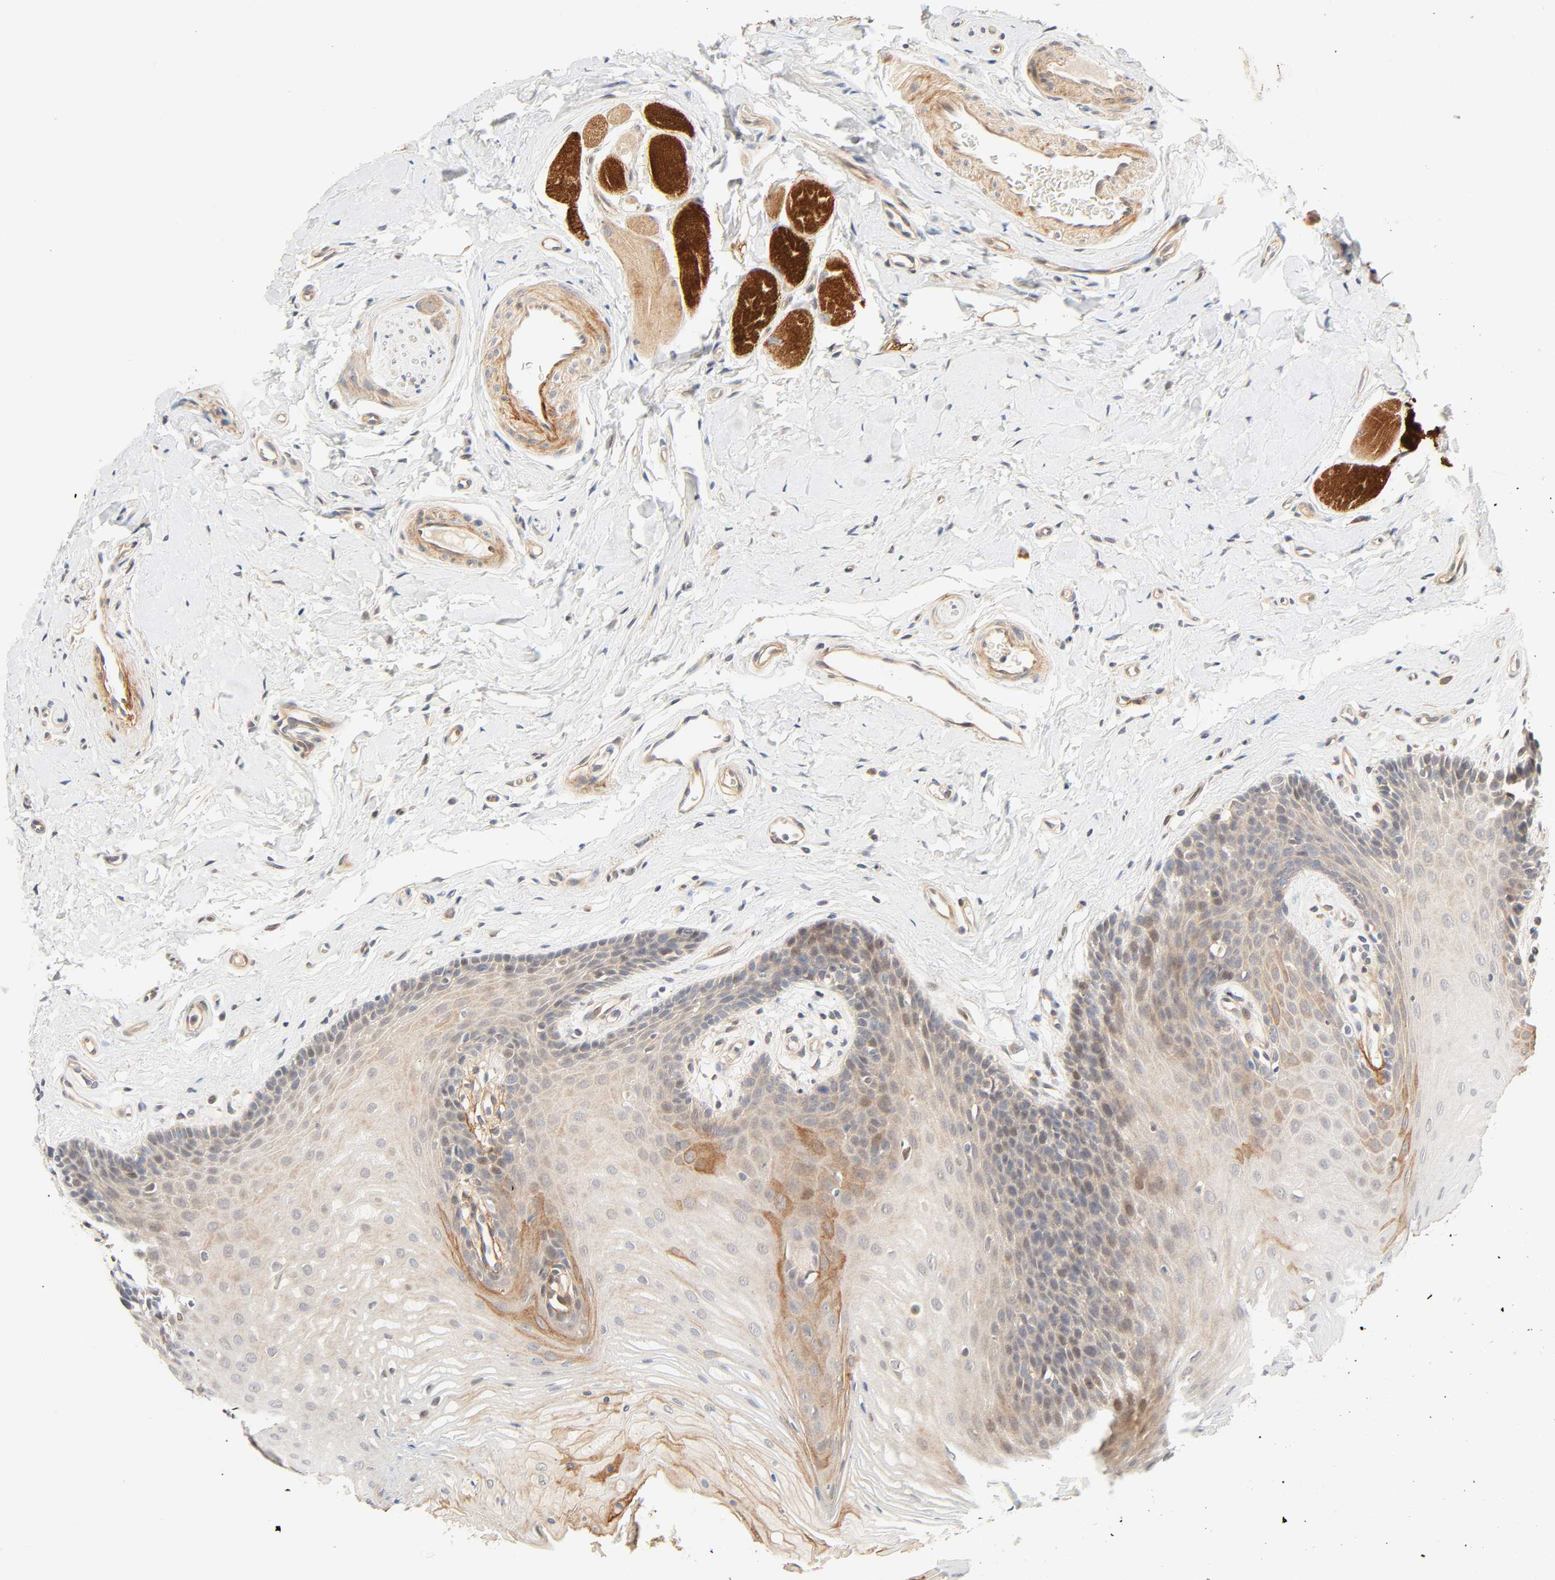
{"staining": {"intensity": "weak", "quantity": "25%-75%", "location": "cytoplasmic/membranous"}, "tissue": "oral mucosa", "cell_type": "Squamous epithelial cells", "image_type": "normal", "snomed": [{"axis": "morphology", "description": "Normal tissue, NOS"}, {"axis": "topography", "description": "Oral tissue"}], "caption": "Protein staining reveals weak cytoplasmic/membranous positivity in about 25%-75% of squamous epithelial cells in benign oral mucosa. The staining was performed using DAB to visualize the protein expression in brown, while the nuclei were stained in blue with hematoxylin (Magnification: 20x).", "gene": "CACNA1G", "patient": {"sex": "male", "age": 62}}